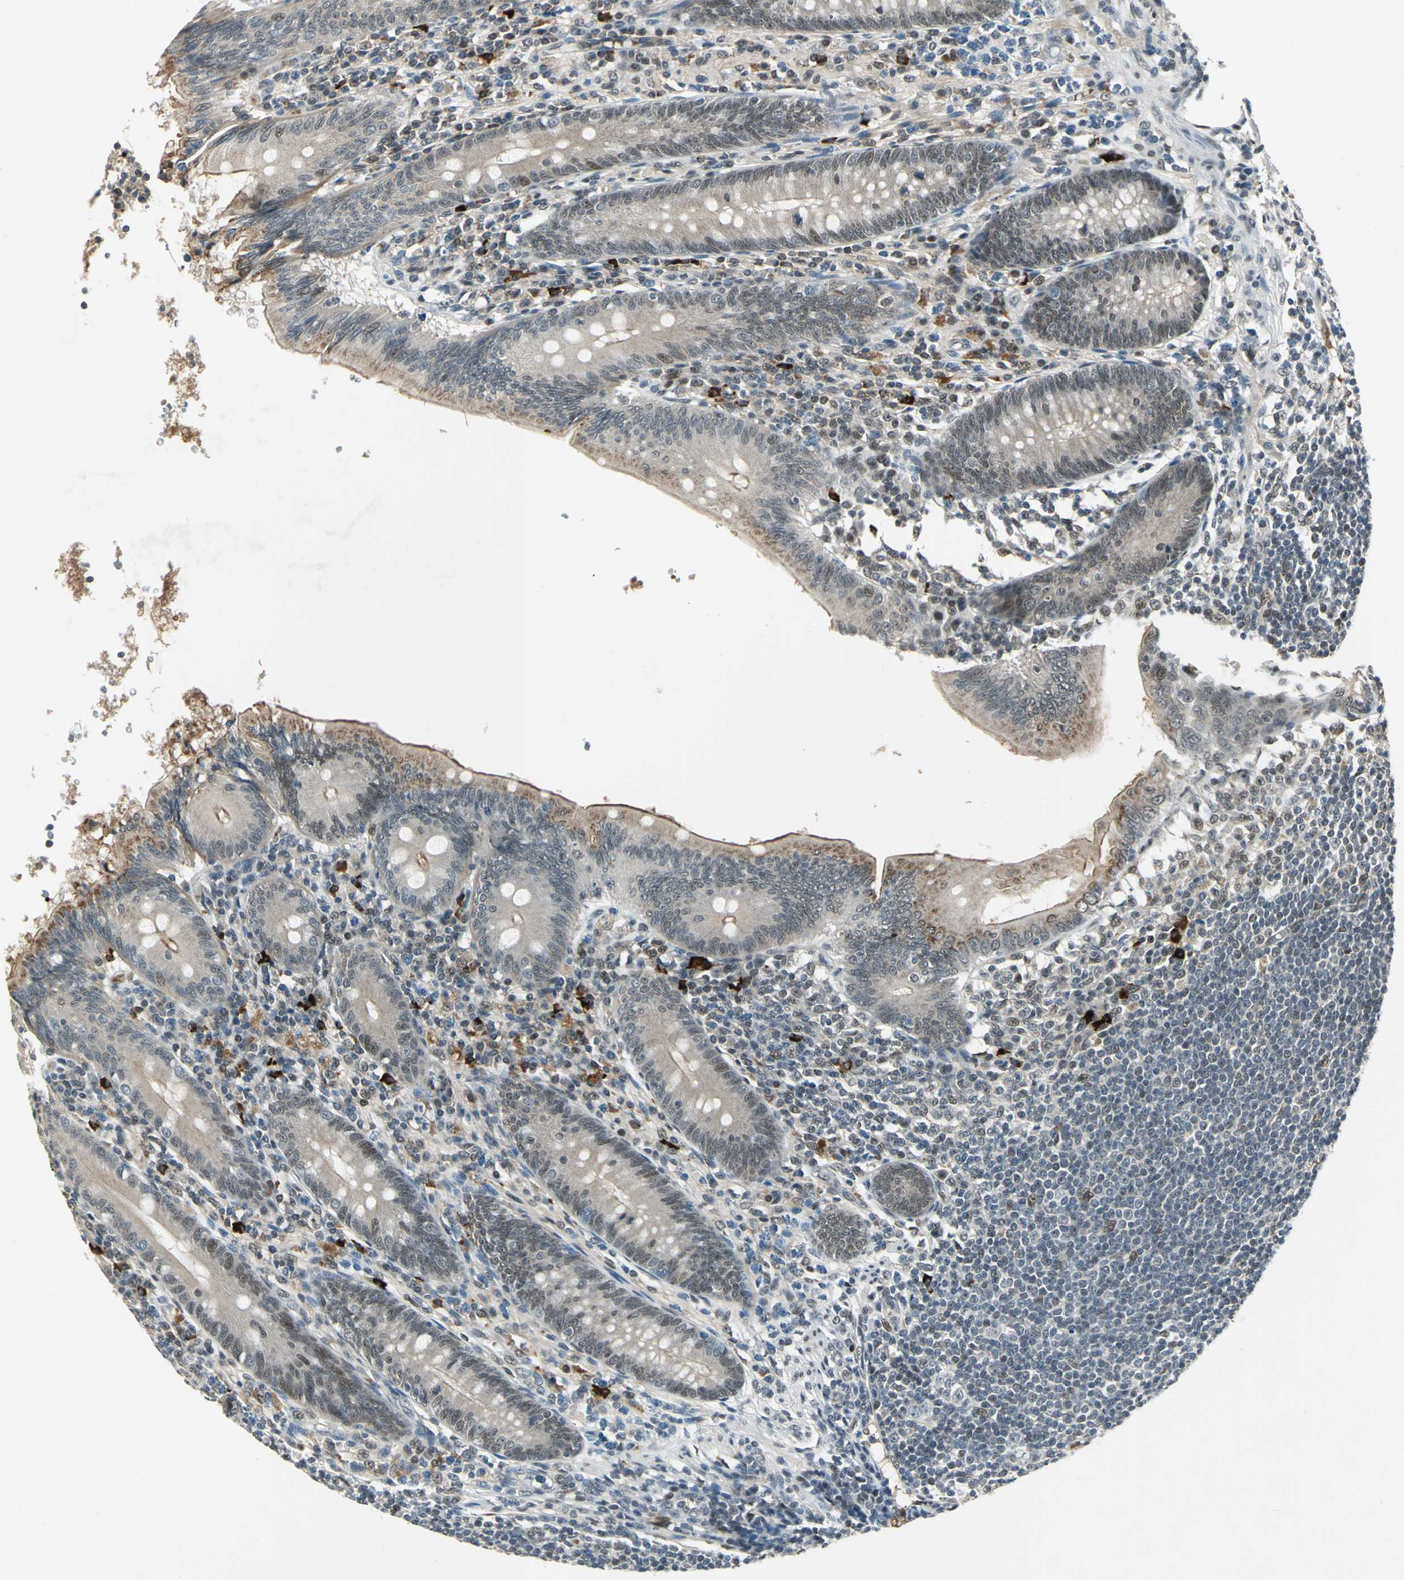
{"staining": {"intensity": "moderate", "quantity": ">75%", "location": "cytoplasmic/membranous,nuclear"}, "tissue": "appendix", "cell_type": "Glandular cells", "image_type": "normal", "snomed": [{"axis": "morphology", "description": "Normal tissue, NOS"}, {"axis": "morphology", "description": "Inflammation, NOS"}, {"axis": "topography", "description": "Appendix"}], "caption": "Appendix stained for a protein (brown) displays moderate cytoplasmic/membranous,nuclear positive expression in approximately >75% of glandular cells.", "gene": "RAD17", "patient": {"sex": "male", "age": 46}}